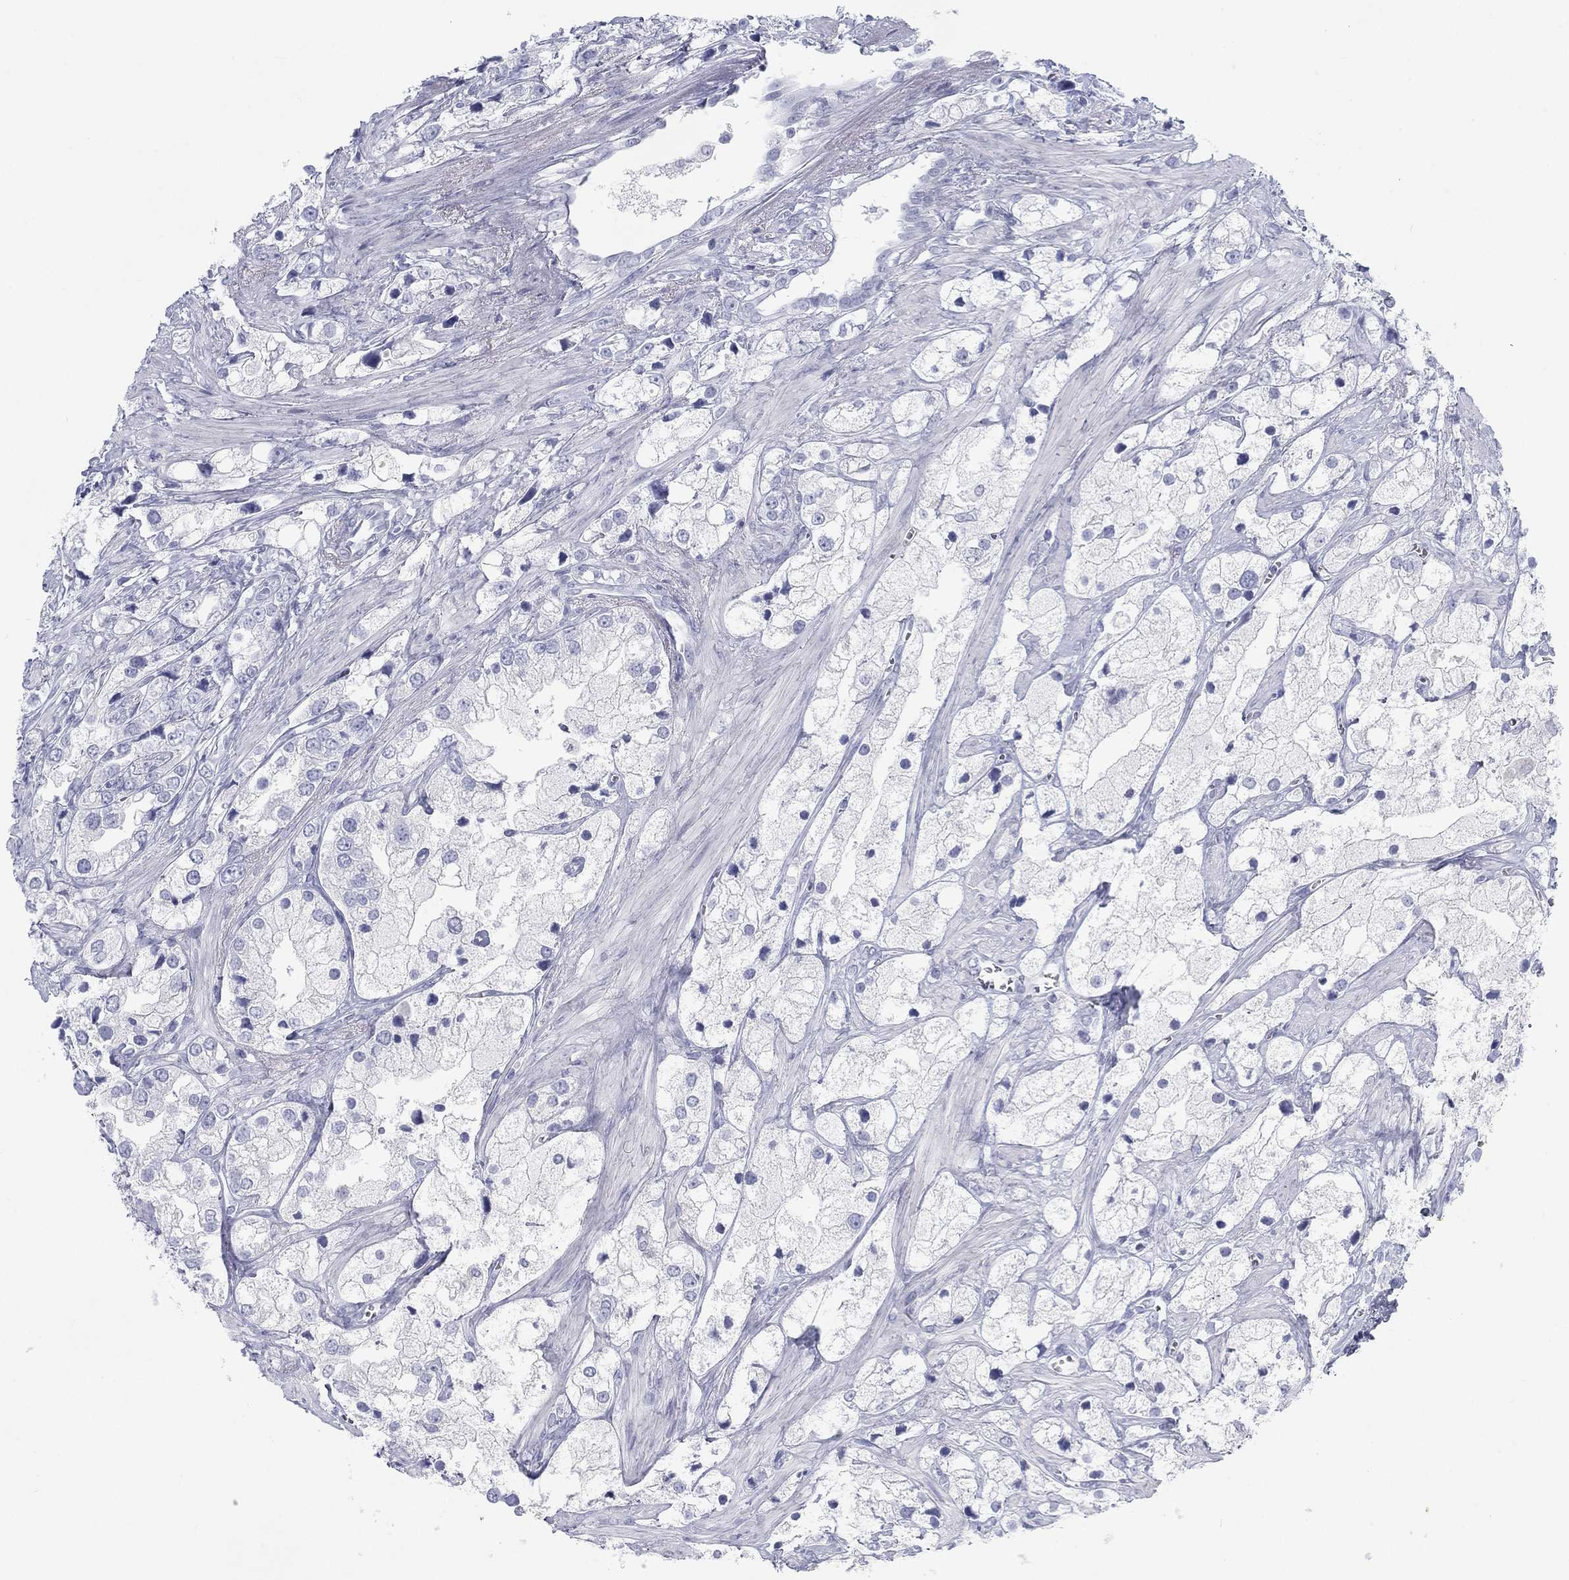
{"staining": {"intensity": "negative", "quantity": "none", "location": "none"}, "tissue": "prostate cancer", "cell_type": "Tumor cells", "image_type": "cancer", "snomed": [{"axis": "morphology", "description": "Adenocarcinoma, NOS"}, {"axis": "topography", "description": "Prostate and seminal vesicle, NOS"}, {"axis": "topography", "description": "Prostate"}], "caption": "There is no significant staining in tumor cells of prostate cancer (adenocarcinoma). Nuclei are stained in blue.", "gene": "CALB1", "patient": {"sex": "male", "age": 79}}